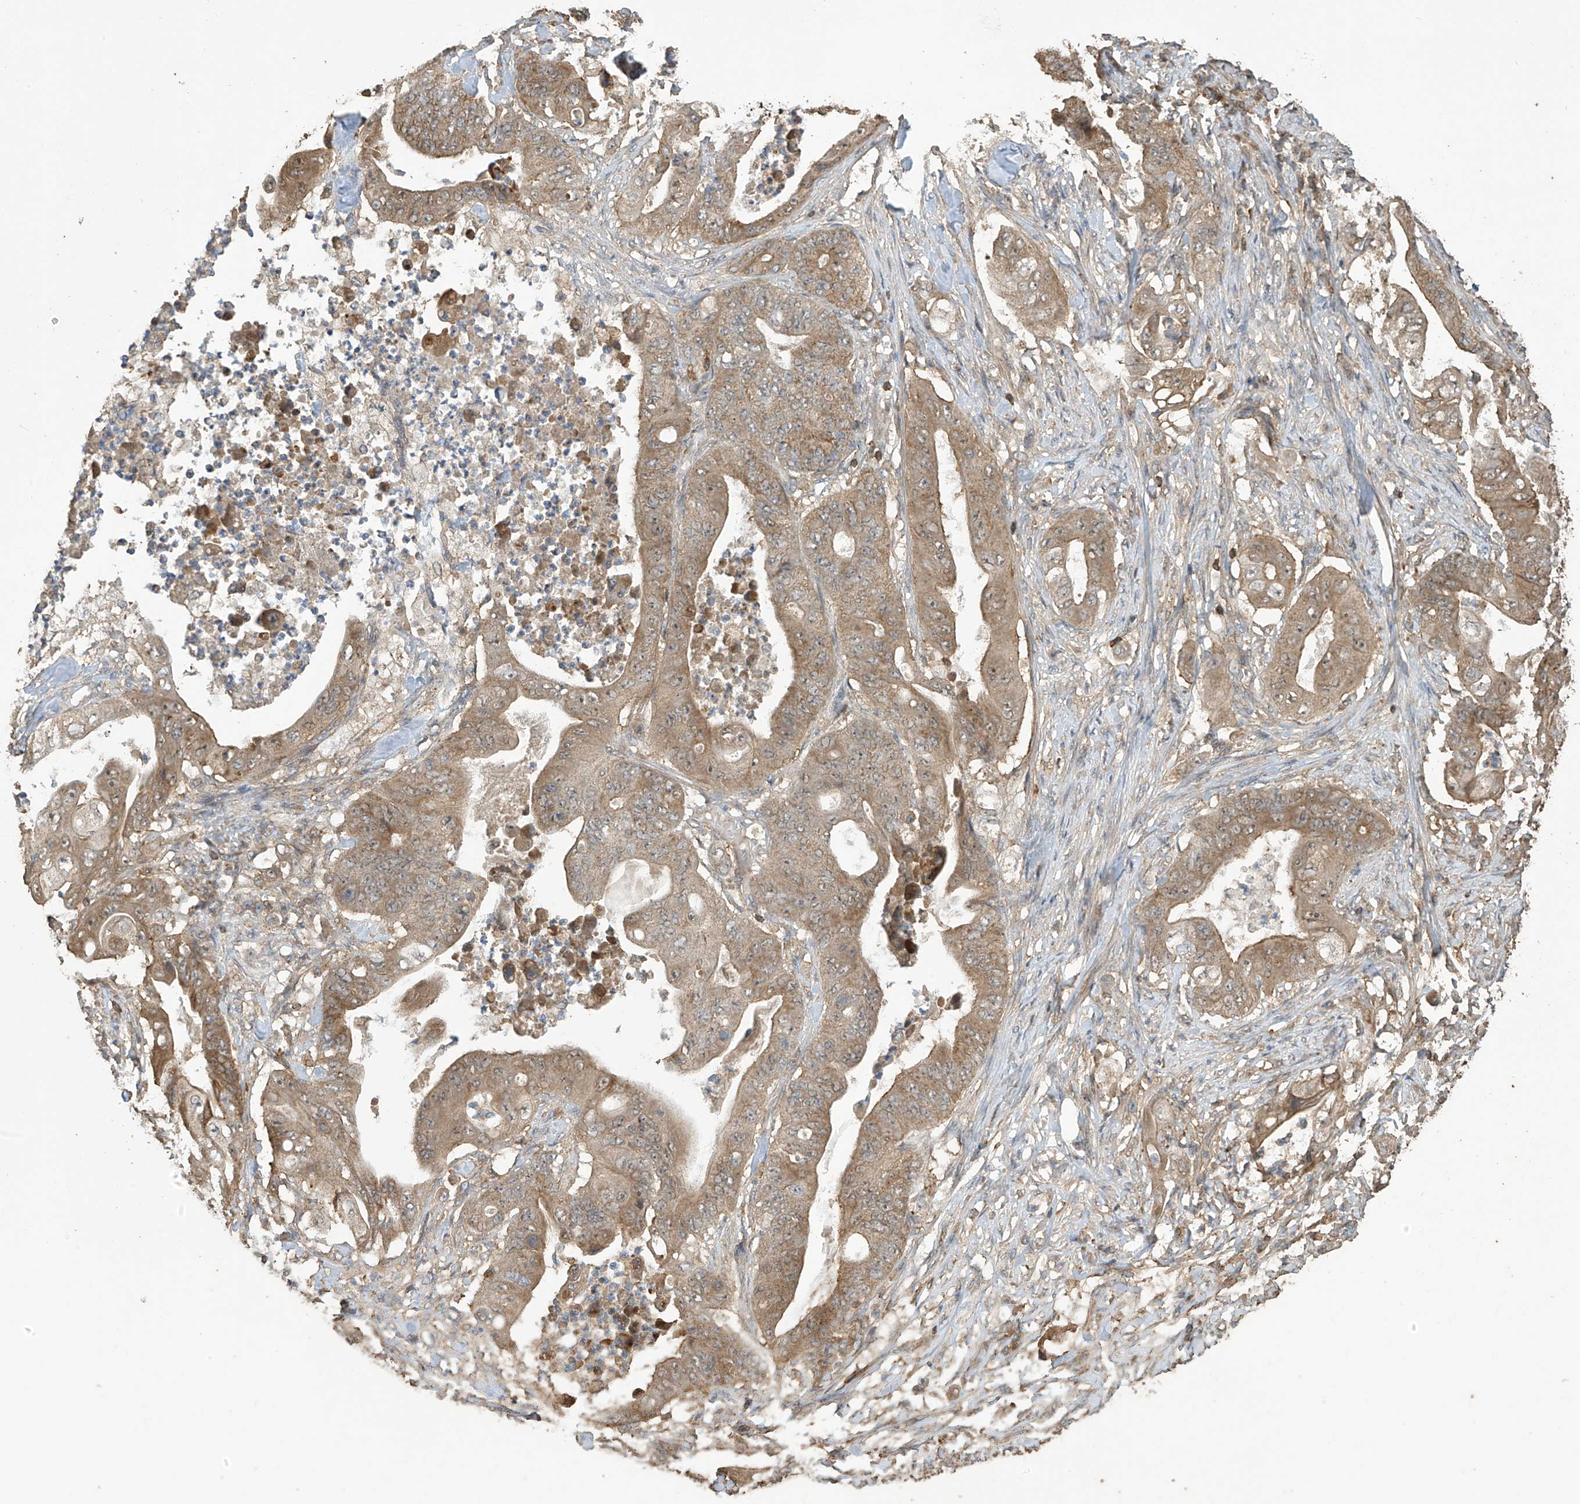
{"staining": {"intensity": "moderate", "quantity": ">75%", "location": "cytoplasmic/membranous"}, "tissue": "stomach cancer", "cell_type": "Tumor cells", "image_type": "cancer", "snomed": [{"axis": "morphology", "description": "Adenocarcinoma, NOS"}, {"axis": "topography", "description": "Stomach"}], "caption": "DAB immunohistochemical staining of human adenocarcinoma (stomach) displays moderate cytoplasmic/membranous protein expression in approximately >75% of tumor cells.", "gene": "COX10", "patient": {"sex": "female", "age": 73}}